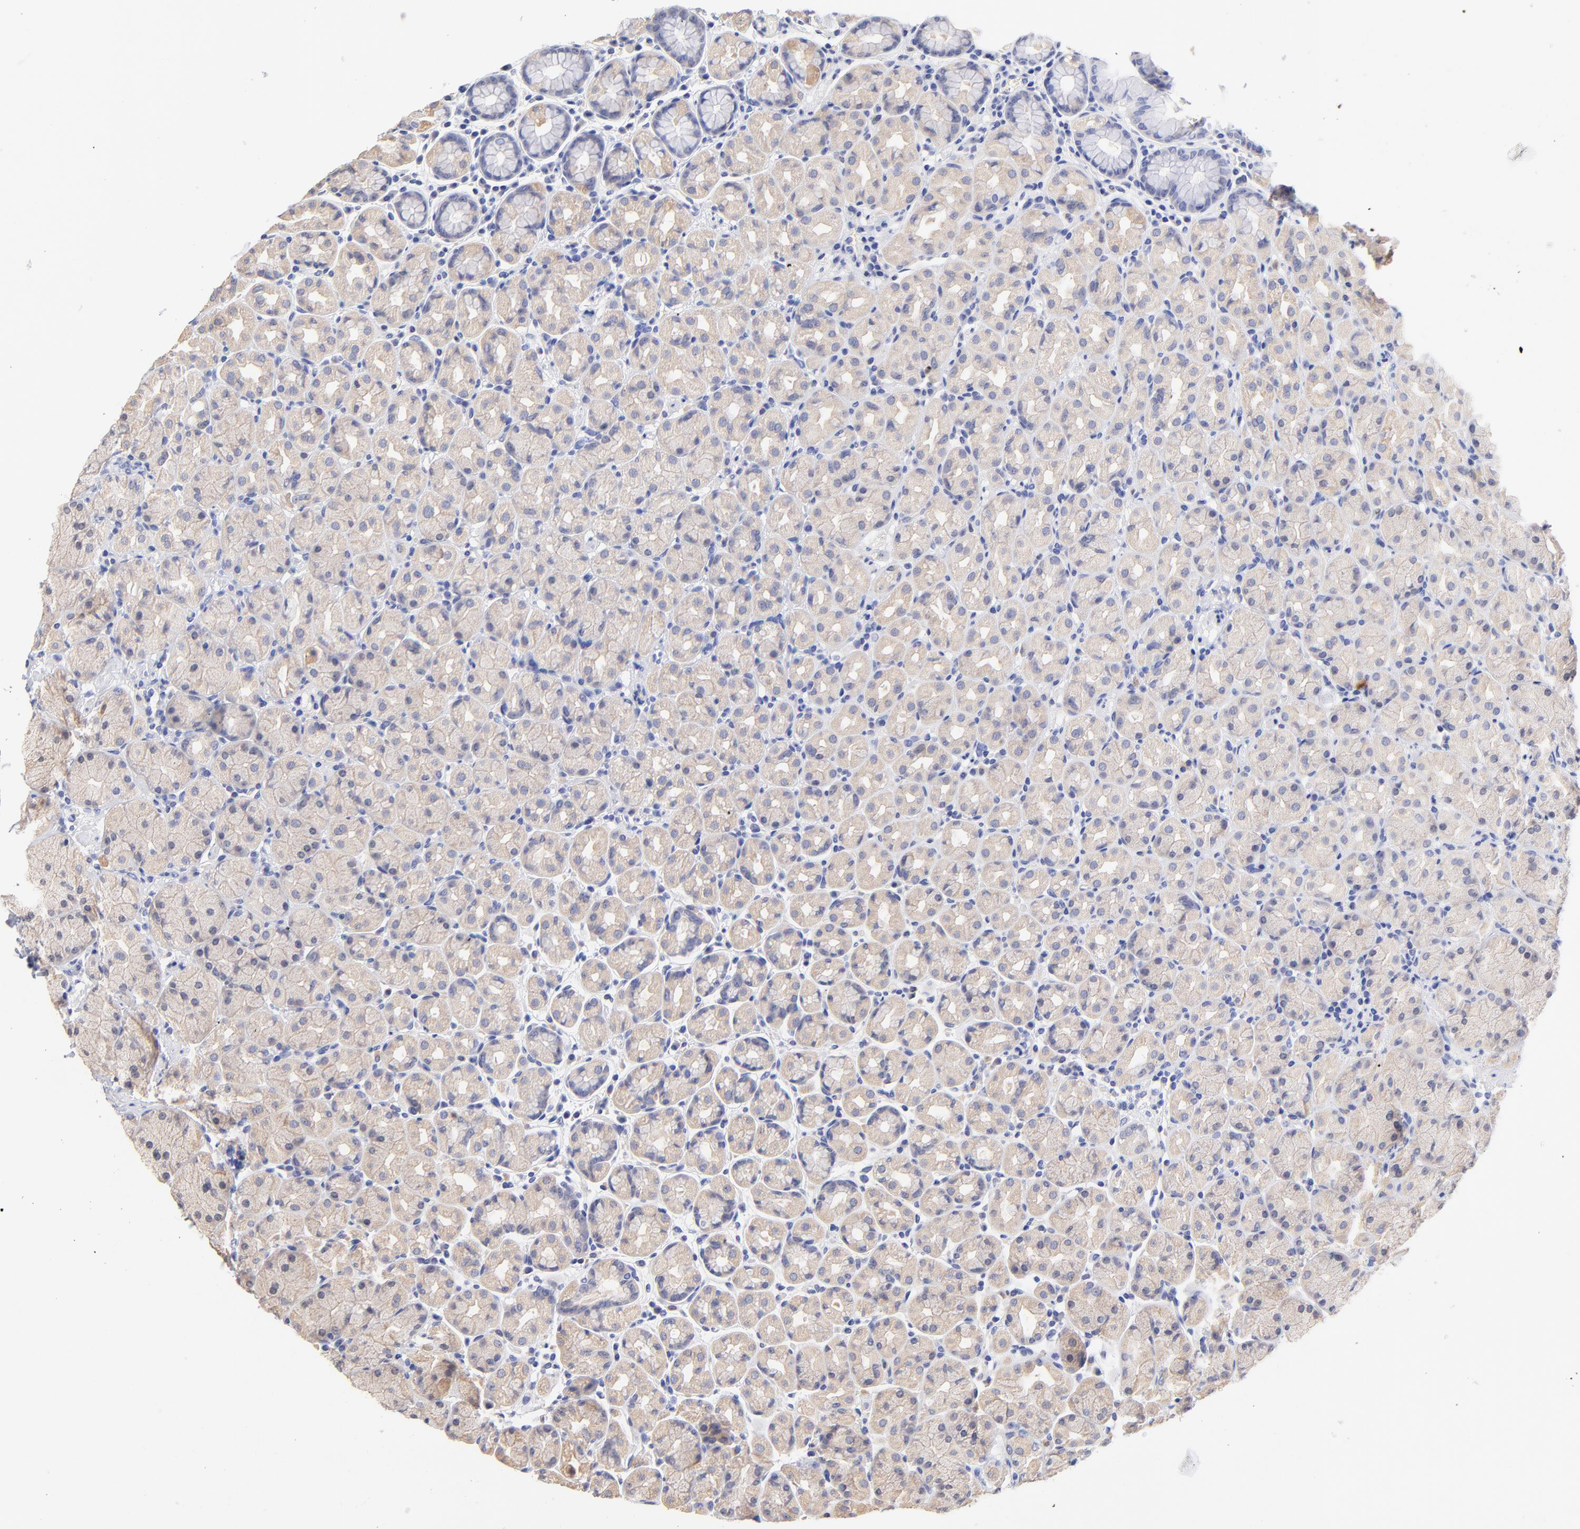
{"staining": {"intensity": "weak", "quantity": ">75%", "location": "cytoplasmic/membranous"}, "tissue": "stomach", "cell_type": "Glandular cells", "image_type": "normal", "snomed": [{"axis": "morphology", "description": "Normal tissue, NOS"}, {"axis": "topography", "description": "Stomach, lower"}], "caption": "IHC micrograph of benign stomach: stomach stained using immunohistochemistry displays low levels of weak protein expression localized specifically in the cytoplasmic/membranous of glandular cells, appearing as a cytoplasmic/membranous brown color.", "gene": "CFAP57", "patient": {"sex": "male", "age": 56}}